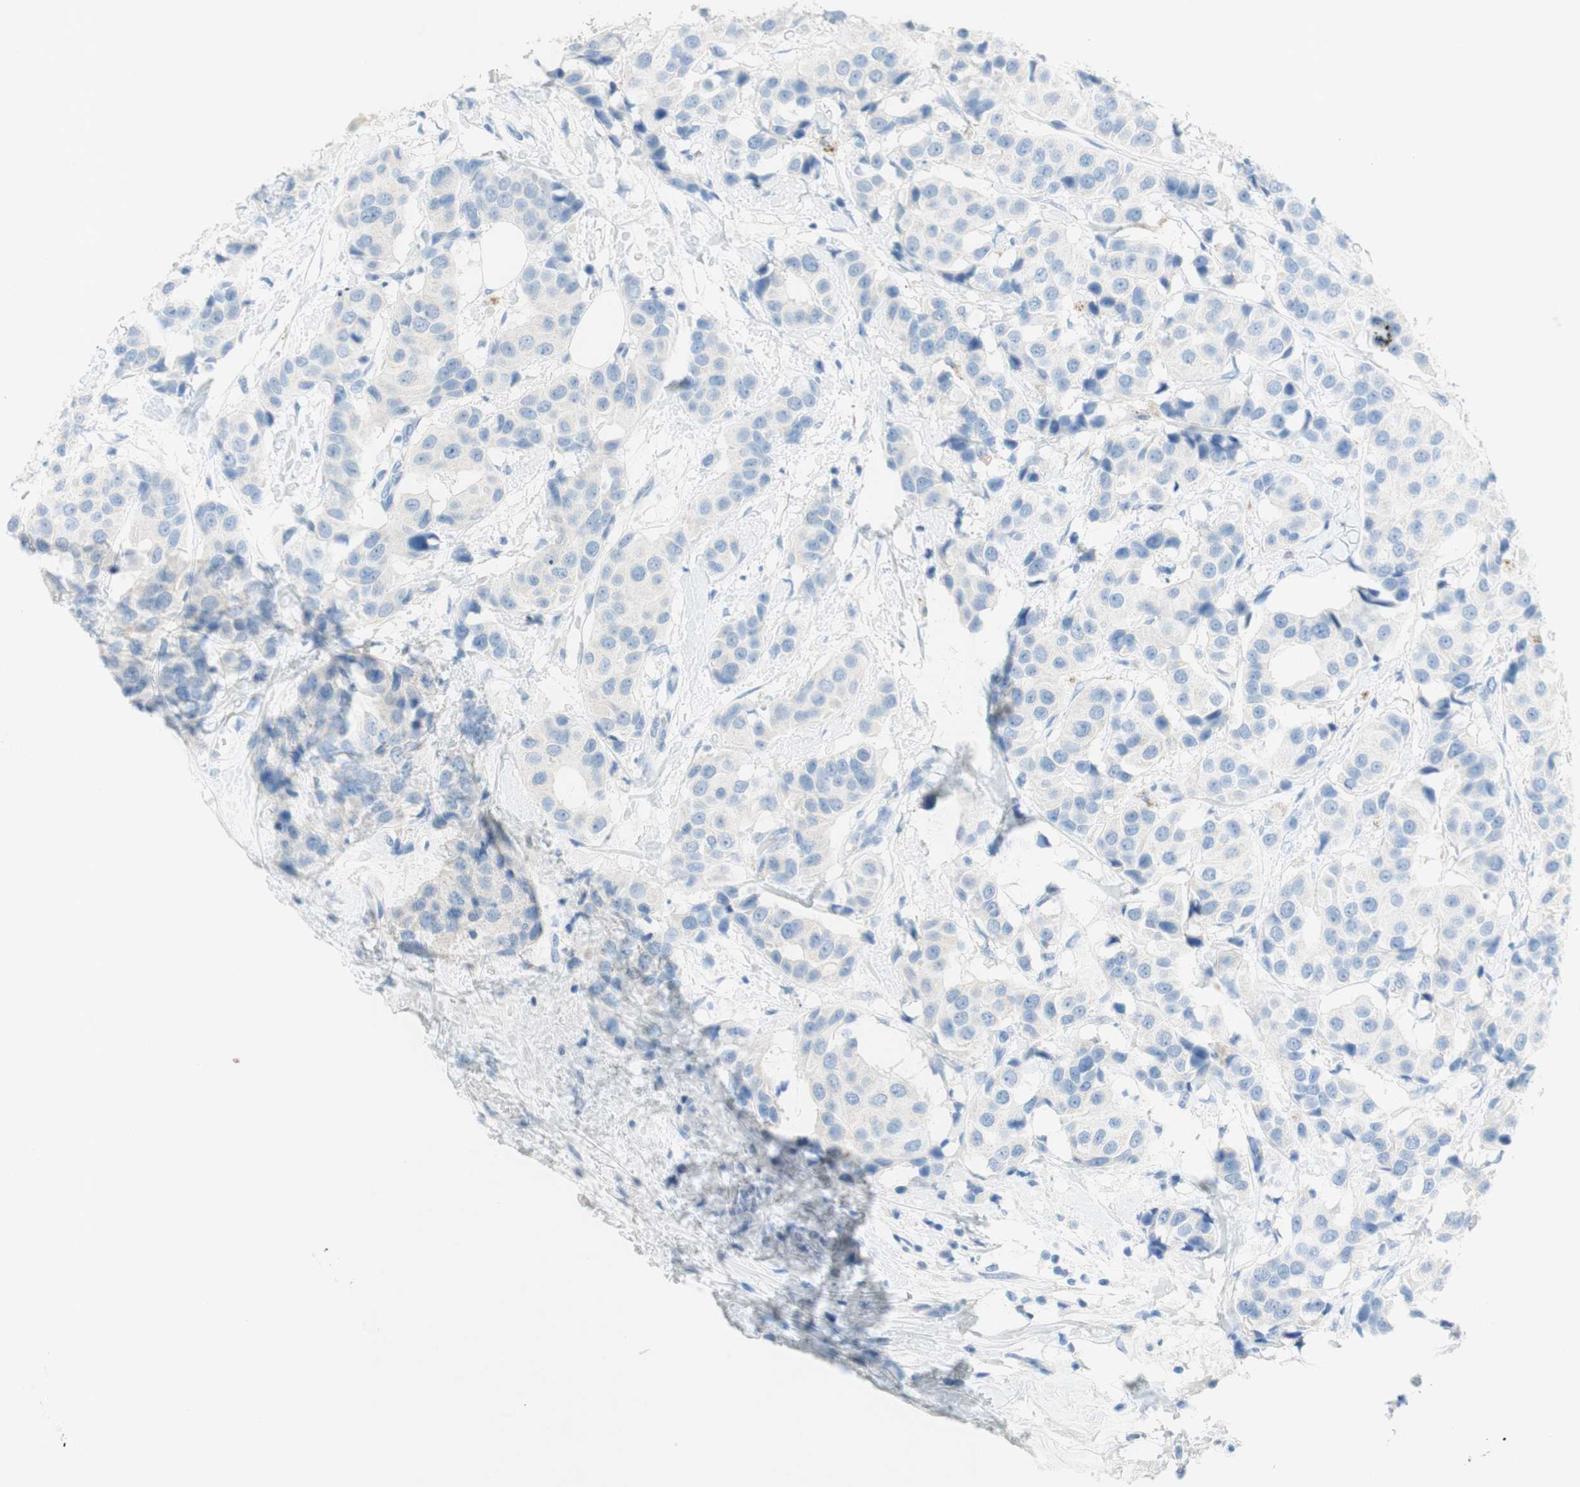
{"staining": {"intensity": "negative", "quantity": "none", "location": "none"}, "tissue": "breast cancer", "cell_type": "Tumor cells", "image_type": "cancer", "snomed": [{"axis": "morphology", "description": "Normal tissue, NOS"}, {"axis": "morphology", "description": "Duct carcinoma"}, {"axis": "topography", "description": "Breast"}], "caption": "A micrograph of breast cancer stained for a protein displays no brown staining in tumor cells.", "gene": "POLR2J3", "patient": {"sex": "female", "age": 39}}